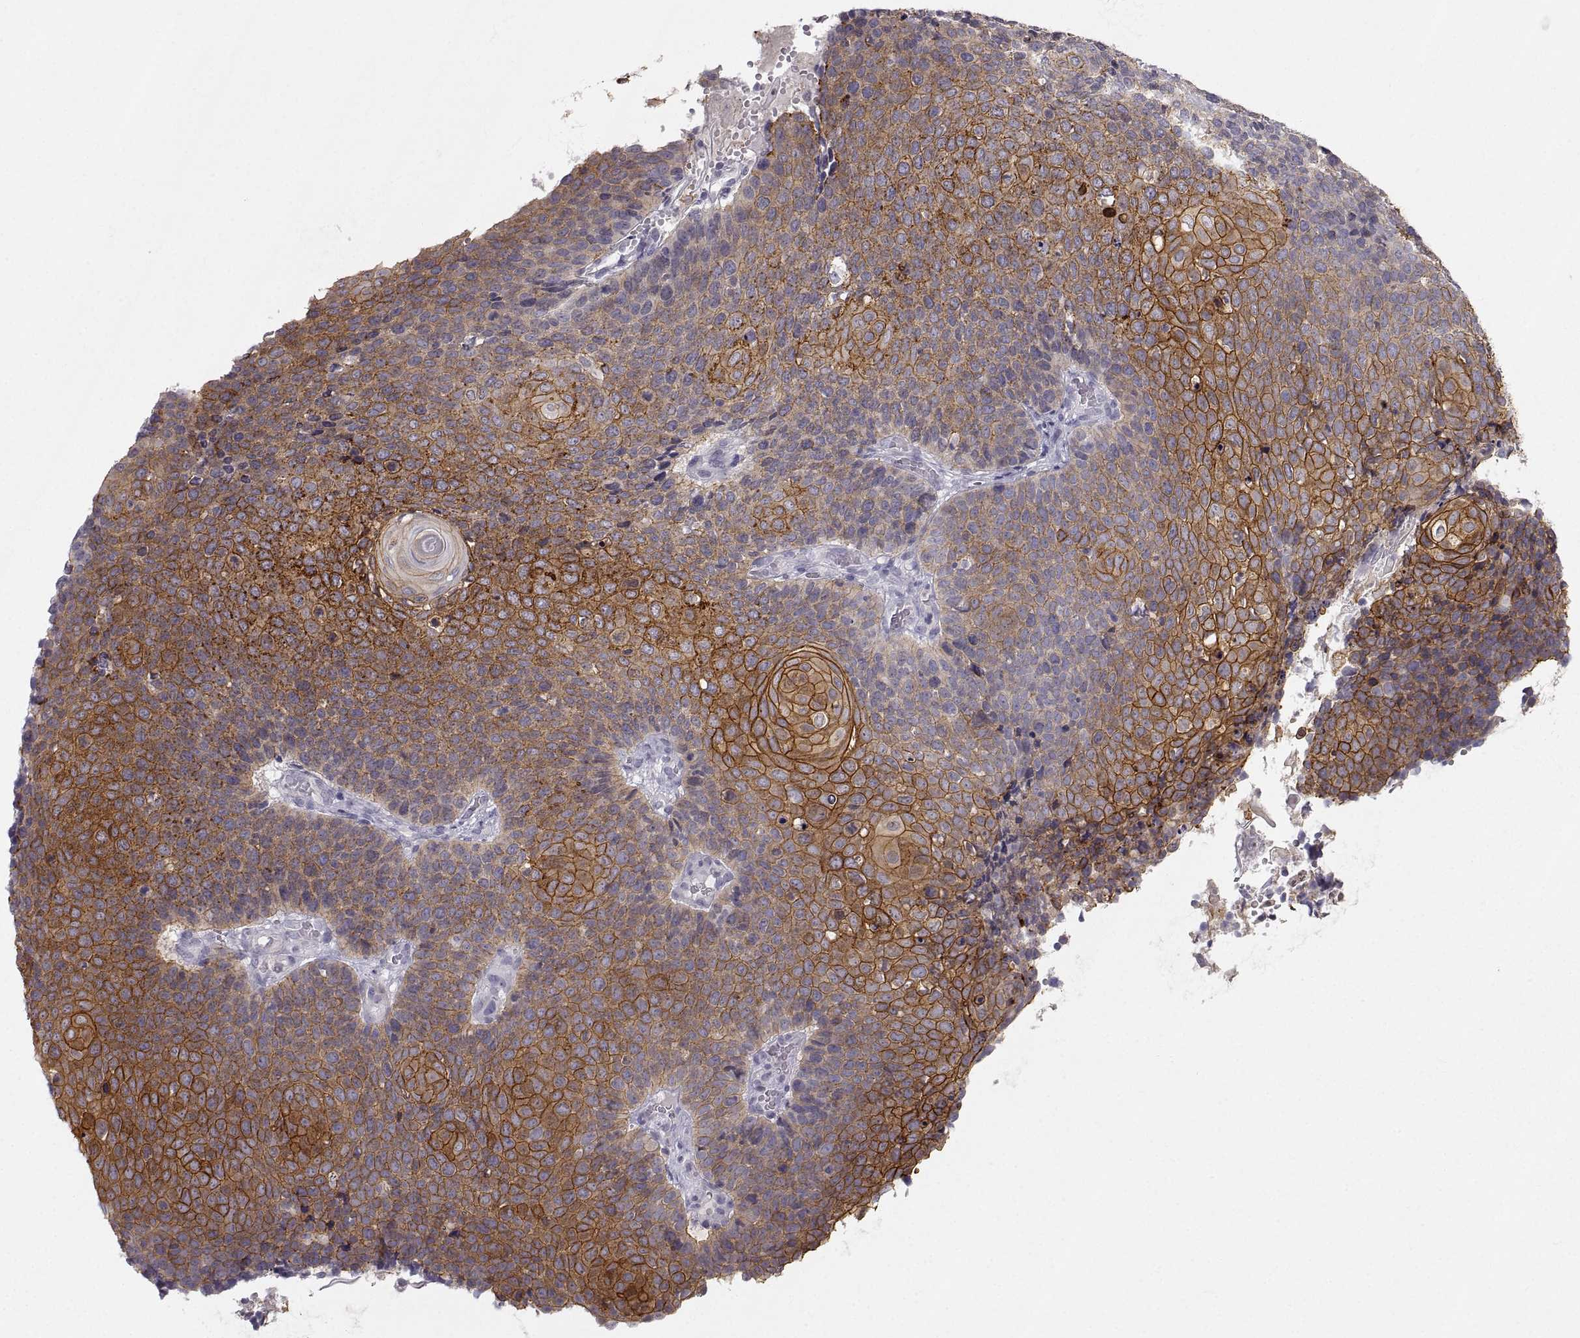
{"staining": {"intensity": "strong", "quantity": "25%-75%", "location": "cytoplasmic/membranous"}, "tissue": "cervical cancer", "cell_type": "Tumor cells", "image_type": "cancer", "snomed": [{"axis": "morphology", "description": "Squamous cell carcinoma, NOS"}, {"axis": "topography", "description": "Cervix"}], "caption": "Cervical squamous cell carcinoma tissue shows strong cytoplasmic/membranous expression in approximately 25%-75% of tumor cells, visualized by immunohistochemistry.", "gene": "ZNF185", "patient": {"sex": "female", "age": 39}}